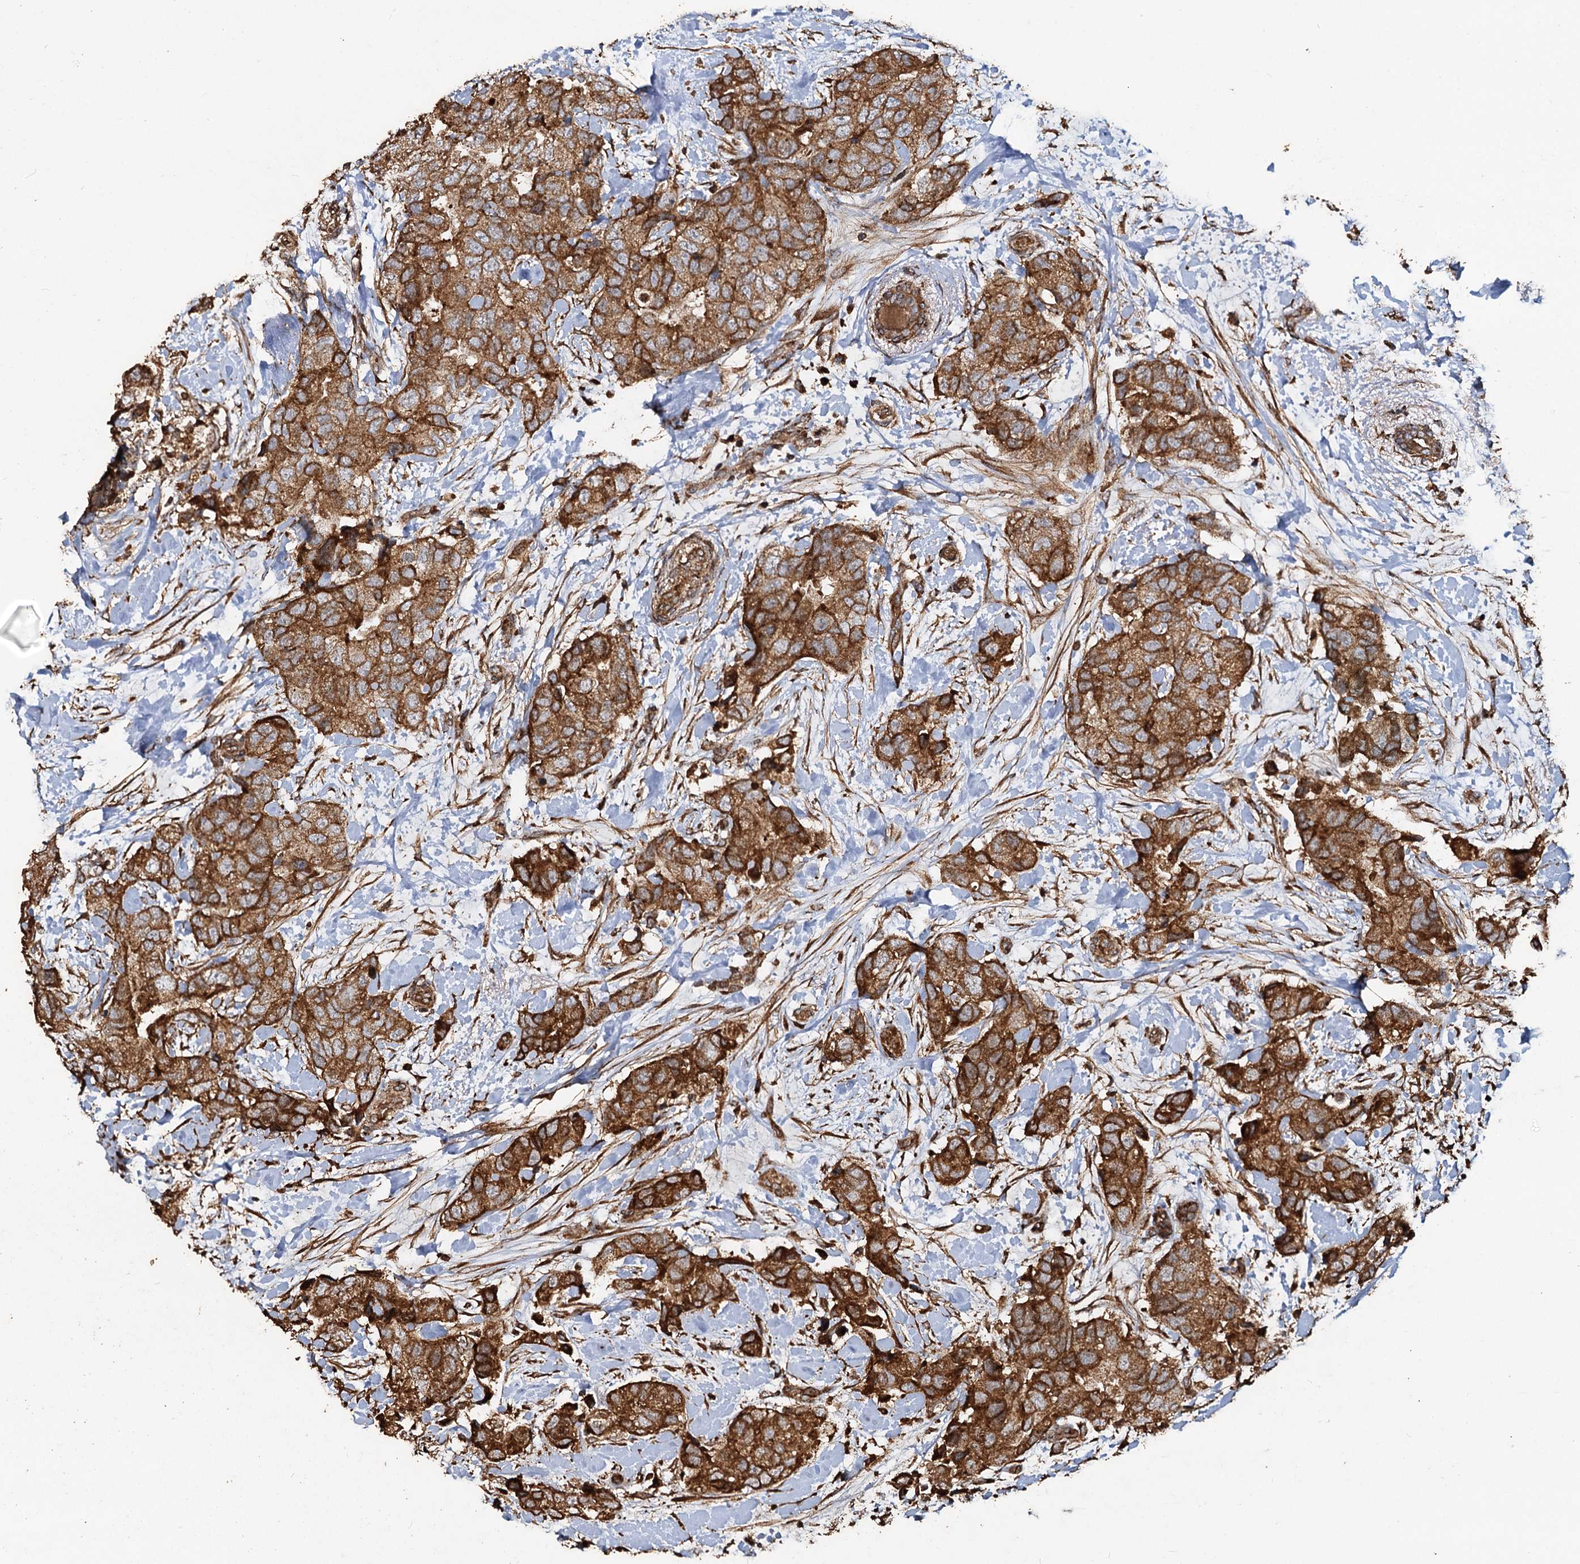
{"staining": {"intensity": "moderate", "quantity": ">75%", "location": "cytoplasmic/membranous"}, "tissue": "breast cancer", "cell_type": "Tumor cells", "image_type": "cancer", "snomed": [{"axis": "morphology", "description": "Duct carcinoma"}, {"axis": "topography", "description": "Breast"}], "caption": "Protein staining reveals moderate cytoplasmic/membranous staining in about >75% of tumor cells in breast cancer (intraductal carcinoma).", "gene": "NOTCH2NLA", "patient": {"sex": "female", "age": 62}}